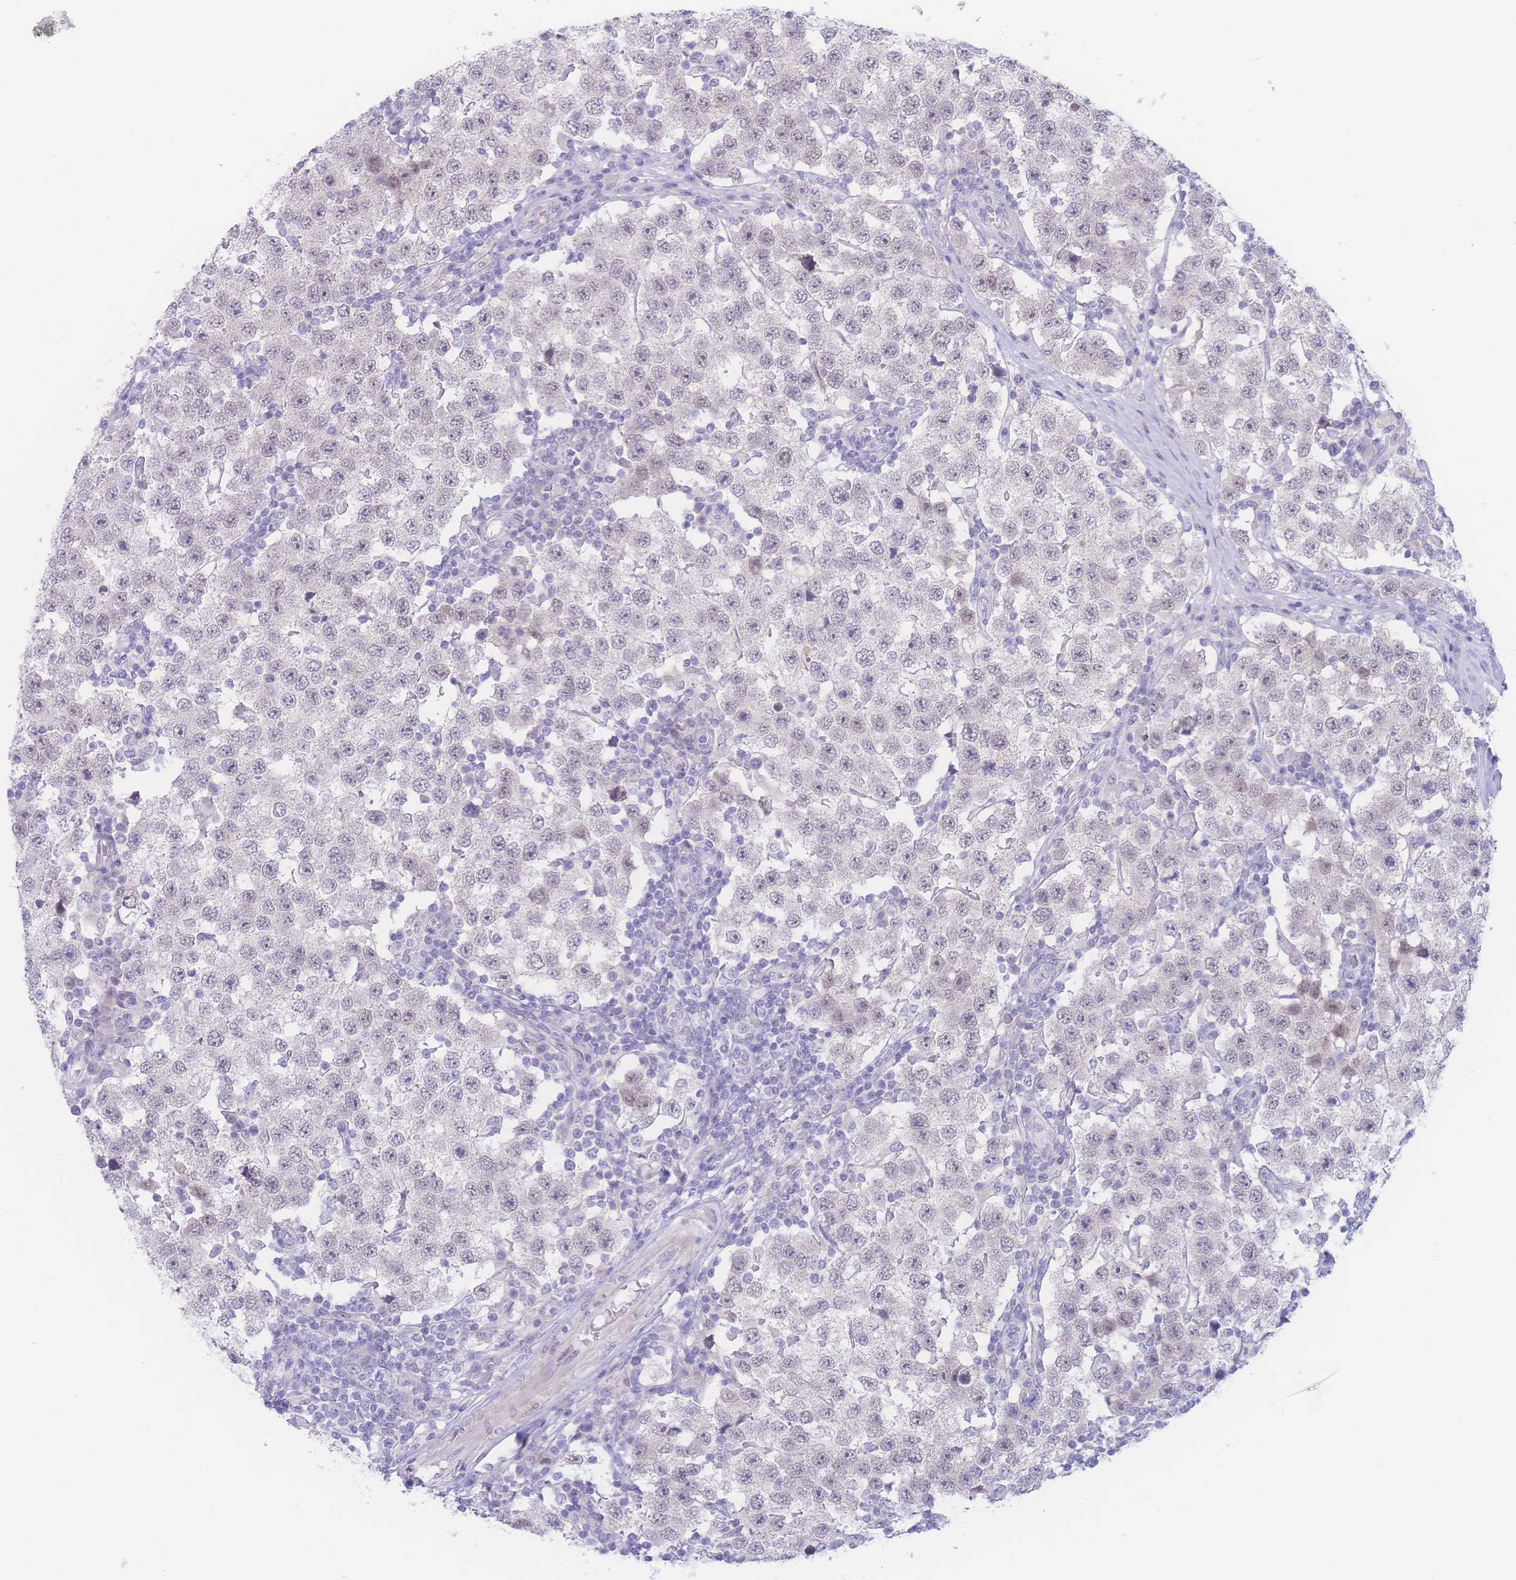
{"staining": {"intensity": "negative", "quantity": "none", "location": "none"}, "tissue": "testis cancer", "cell_type": "Tumor cells", "image_type": "cancer", "snomed": [{"axis": "morphology", "description": "Seminoma, NOS"}, {"axis": "topography", "description": "Testis"}], "caption": "Tumor cells show no significant positivity in testis cancer.", "gene": "PRSS22", "patient": {"sex": "male", "age": 34}}